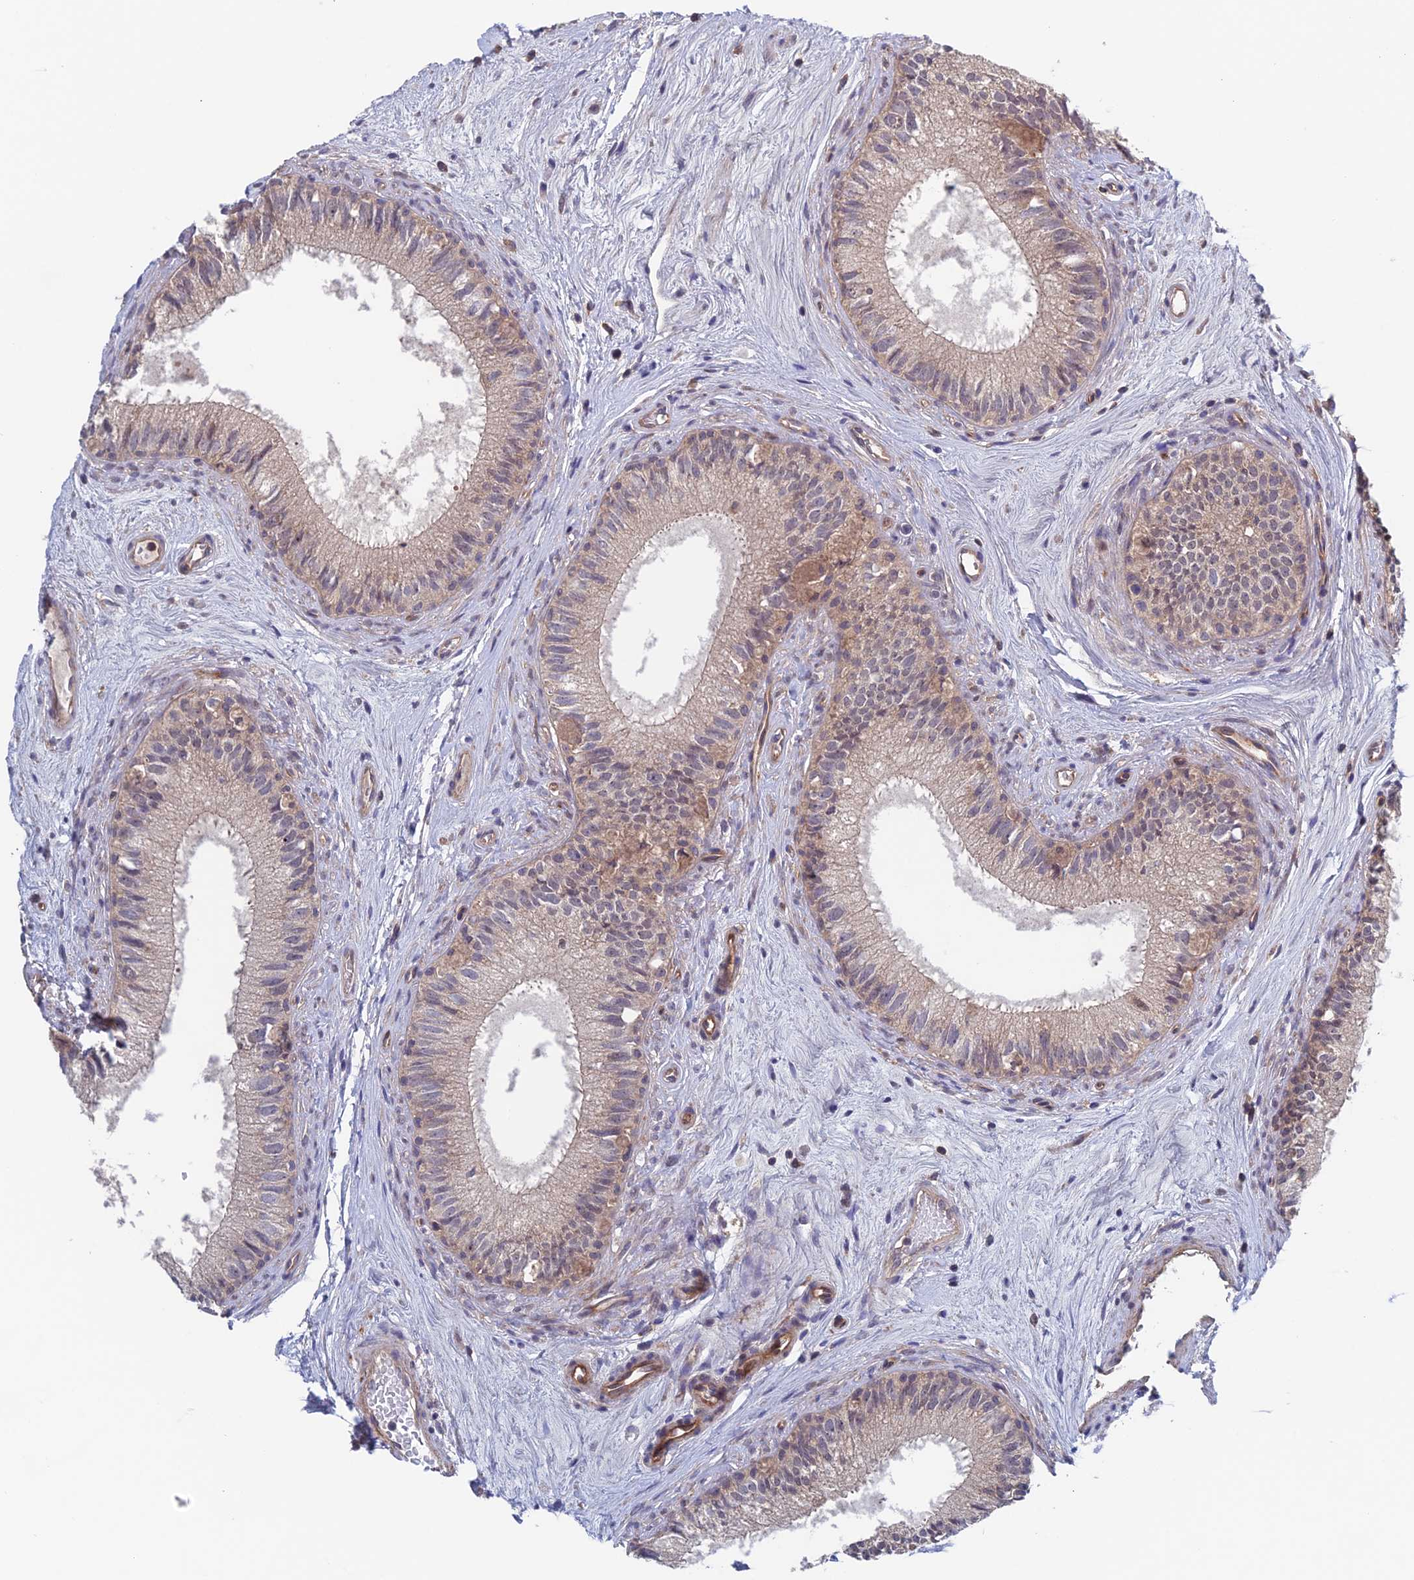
{"staining": {"intensity": "weak", "quantity": "<25%", "location": "cytoplasmic/membranous"}, "tissue": "epididymis", "cell_type": "Glandular cells", "image_type": "normal", "snomed": [{"axis": "morphology", "description": "Normal tissue, NOS"}, {"axis": "topography", "description": "Epididymis"}], "caption": "A histopathology image of epididymis stained for a protein demonstrates no brown staining in glandular cells. (Stains: DAB immunohistochemistry (IHC) with hematoxylin counter stain, Microscopy: brightfield microscopy at high magnification).", "gene": "NUDT16L1", "patient": {"sex": "male", "age": 71}}